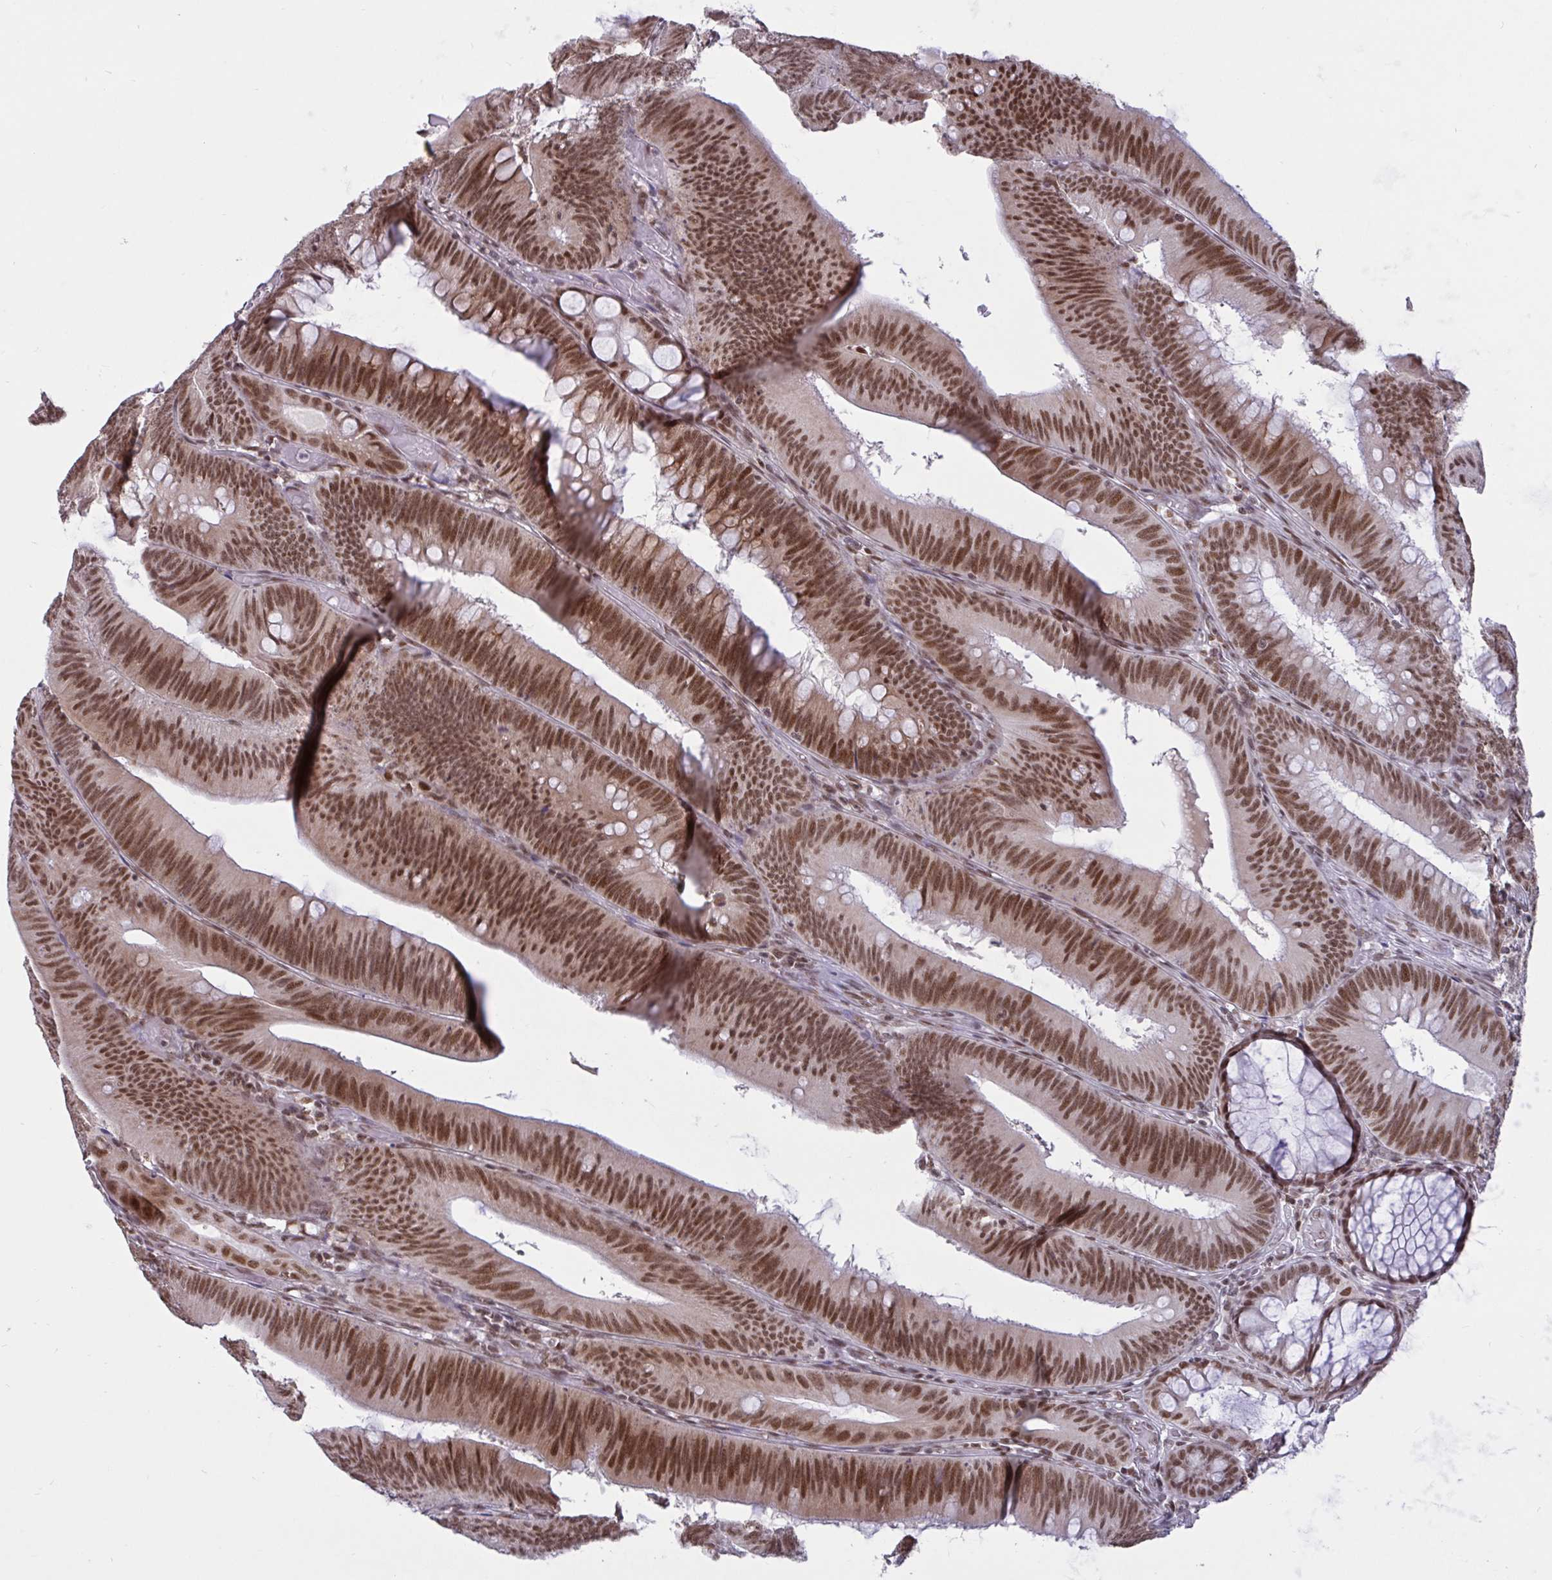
{"staining": {"intensity": "strong", "quantity": ">75%", "location": "nuclear"}, "tissue": "colorectal cancer", "cell_type": "Tumor cells", "image_type": "cancer", "snomed": [{"axis": "morphology", "description": "Adenocarcinoma, NOS"}, {"axis": "topography", "description": "Colon"}], "caption": "This image reveals immunohistochemistry staining of human colorectal adenocarcinoma, with high strong nuclear expression in about >75% of tumor cells.", "gene": "PHF10", "patient": {"sex": "male", "age": 84}}